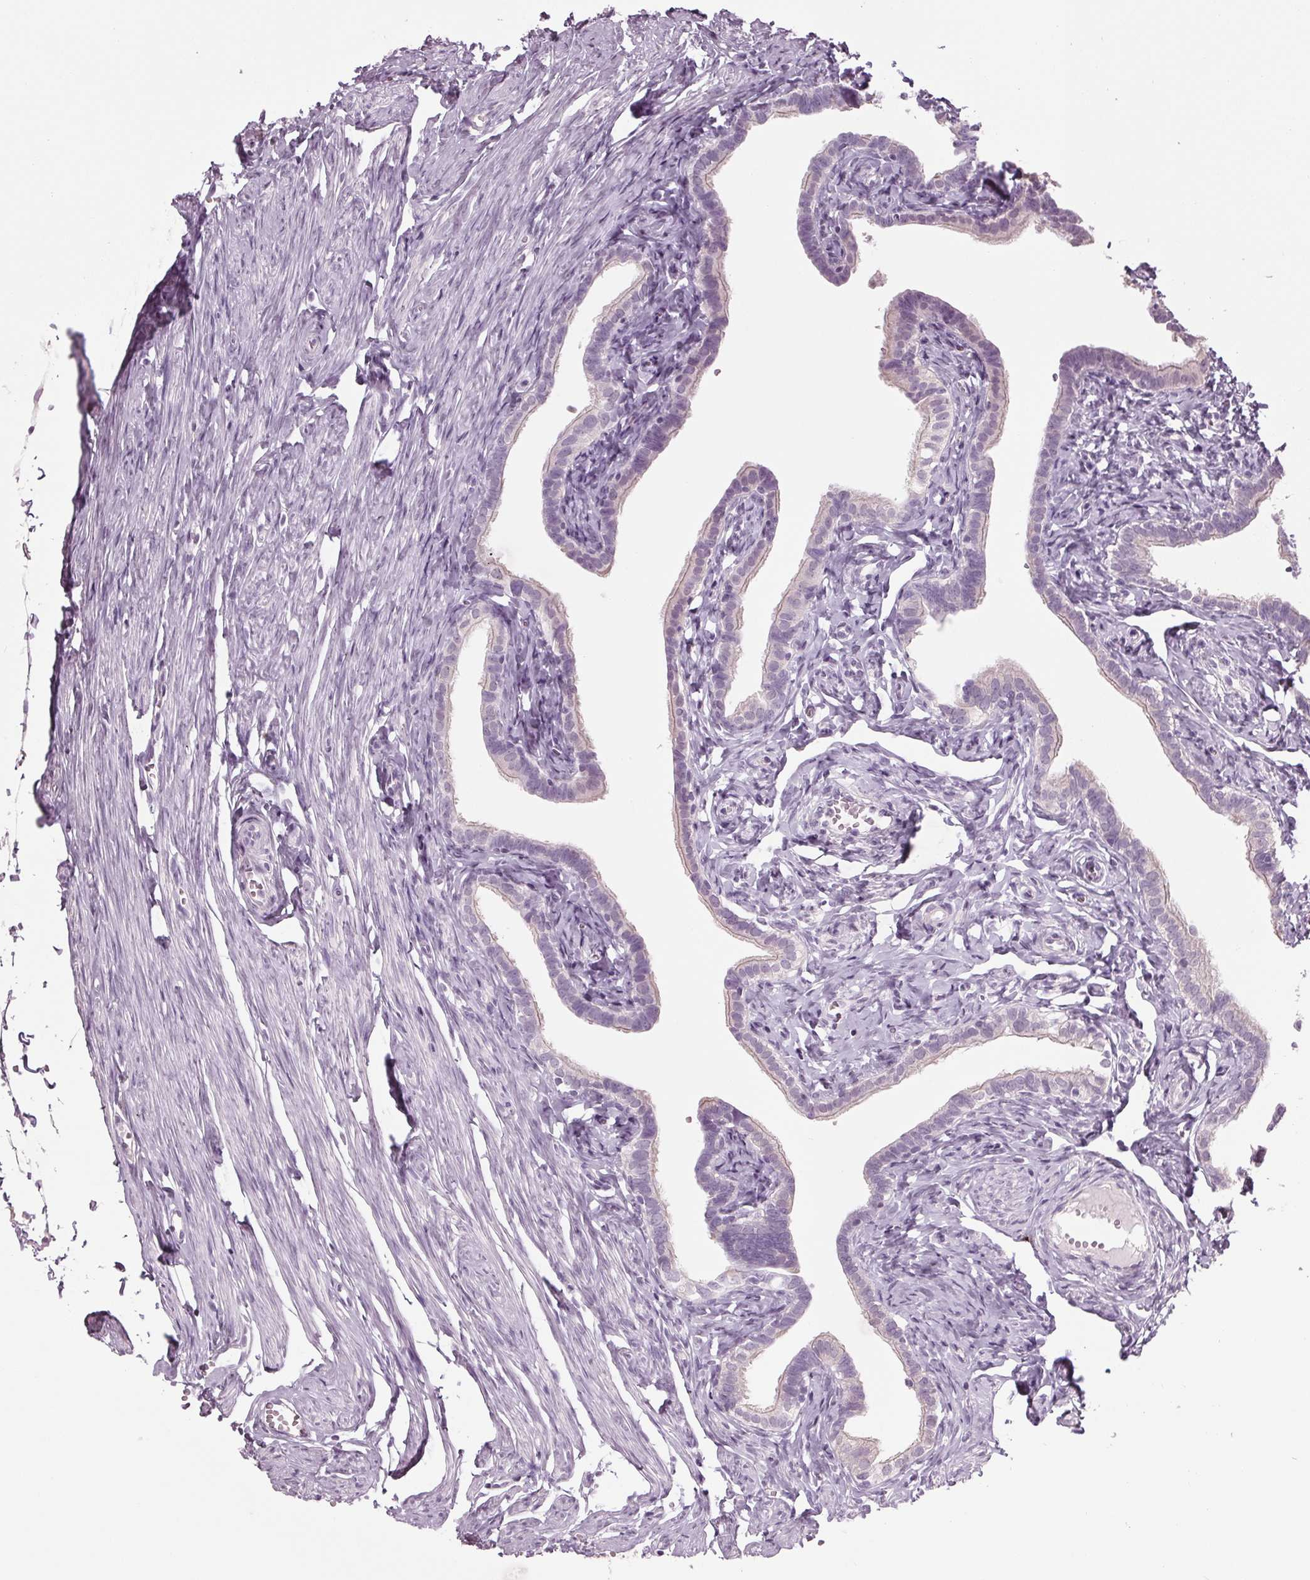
{"staining": {"intensity": "negative", "quantity": "none", "location": "none"}, "tissue": "fallopian tube", "cell_type": "Glandular cells", "image_type": "normal", "snomed": [{"axis": "morphology", "description": "Normal tissue, NOS"}, {"axis": "topography", "description": "Fallopian tube"}], "caption": "Immunohistochemistry of benign fallopian tube reveals no expression in glandular cells. Nuclei are stained in blue.", "gene": "TNNC2", "patient": {"sex": "female", "age": 41}}